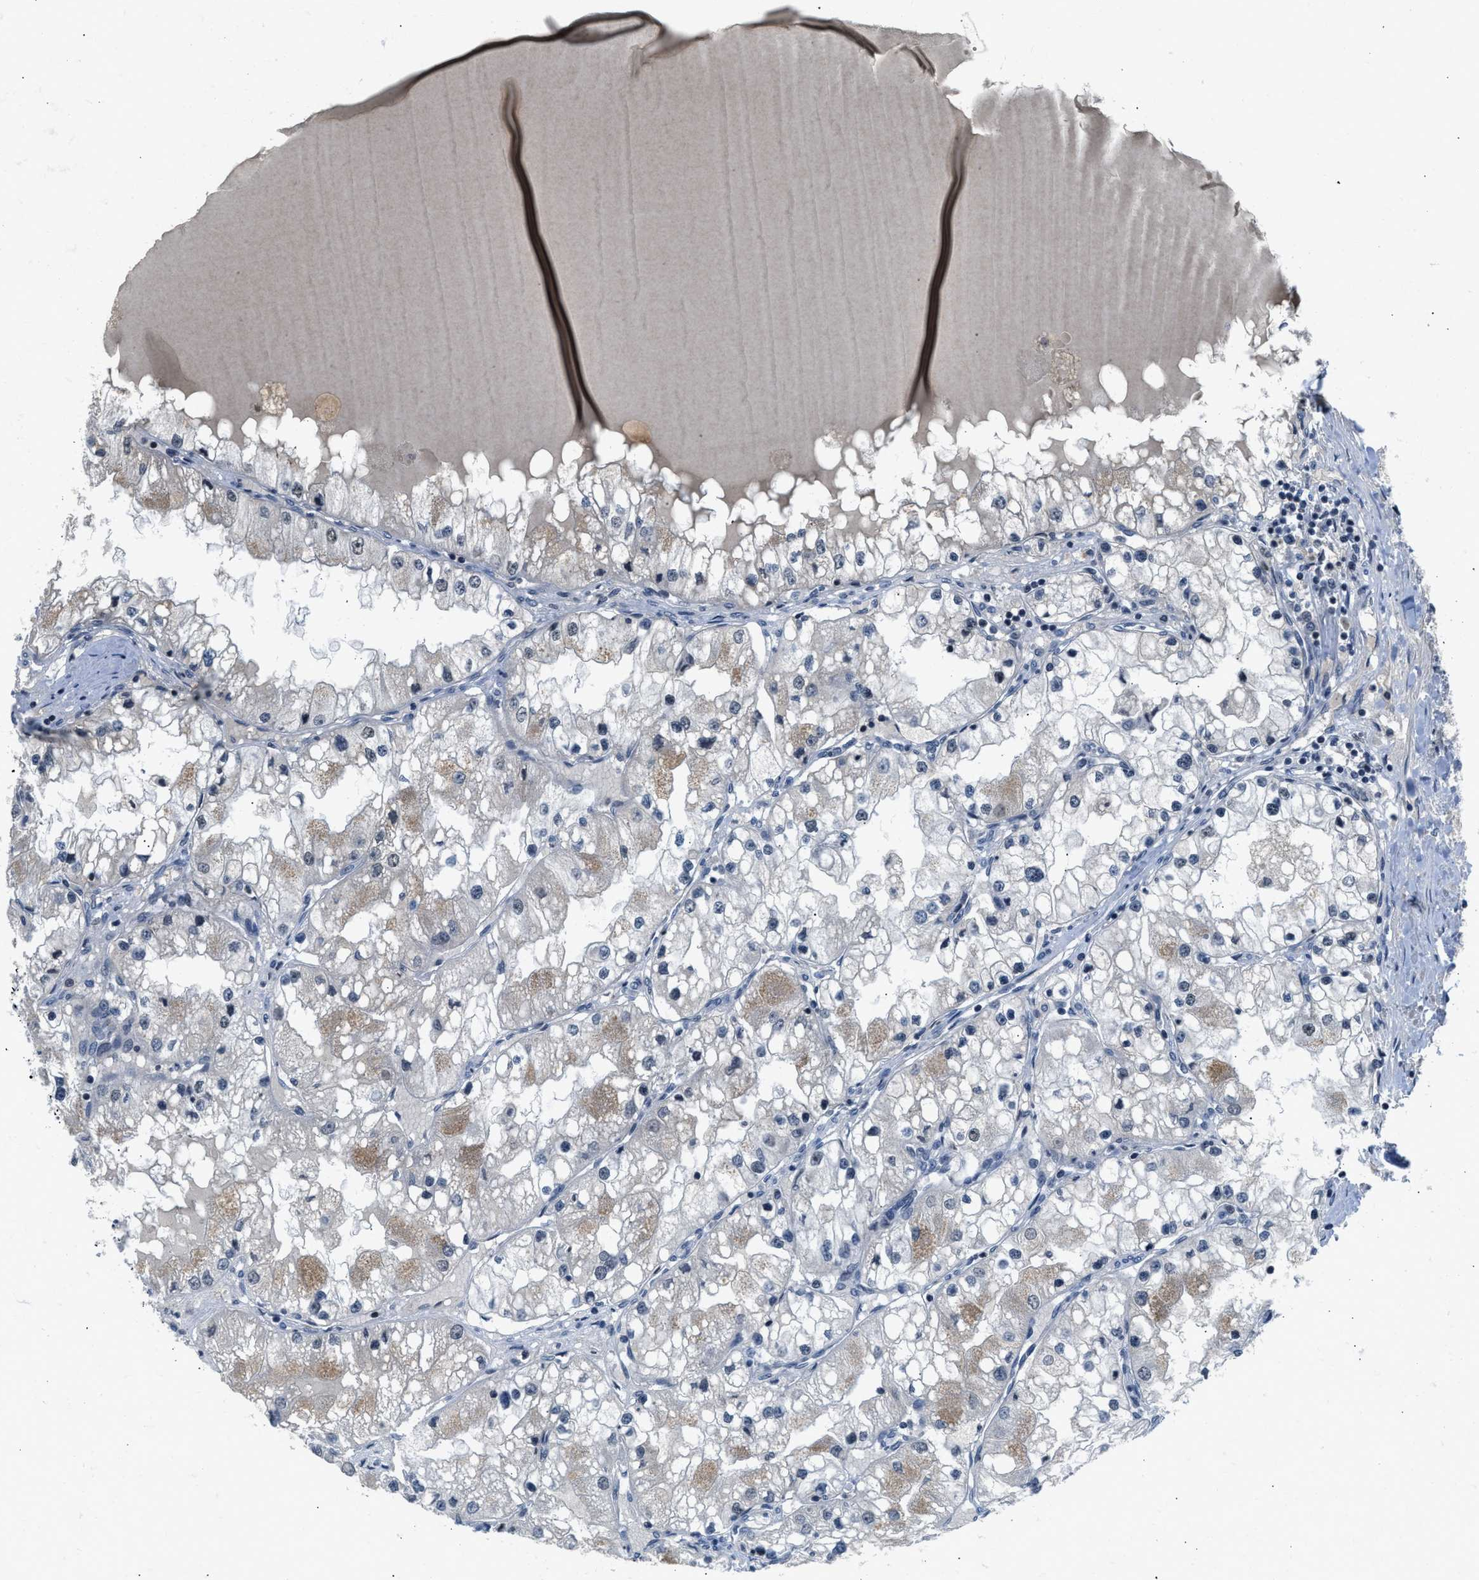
{"staining": {"intensity": "moderate", "quantity": "<25%", "location": "cytoplasmic/membranous"}, "tissue": "renal cancer", "cell_type": "Tumor cells", "image_type": "cancer", "snomed": [{"axis": "morphology", "description": "Adenocarcinoma, NOS"}, {"axis": "topography", "description": "Kidney"}], "caption": "Protein staining of renal cancer (adenocarcinoma) tissue exhibits moderate cytoplasmic/membranous expression in about <25% of tumor cells. (DAB IHC with brightfield microscopy, high magnification).", "gene": "TTBK2", "patient": {"sex": "male", "age": 68}}